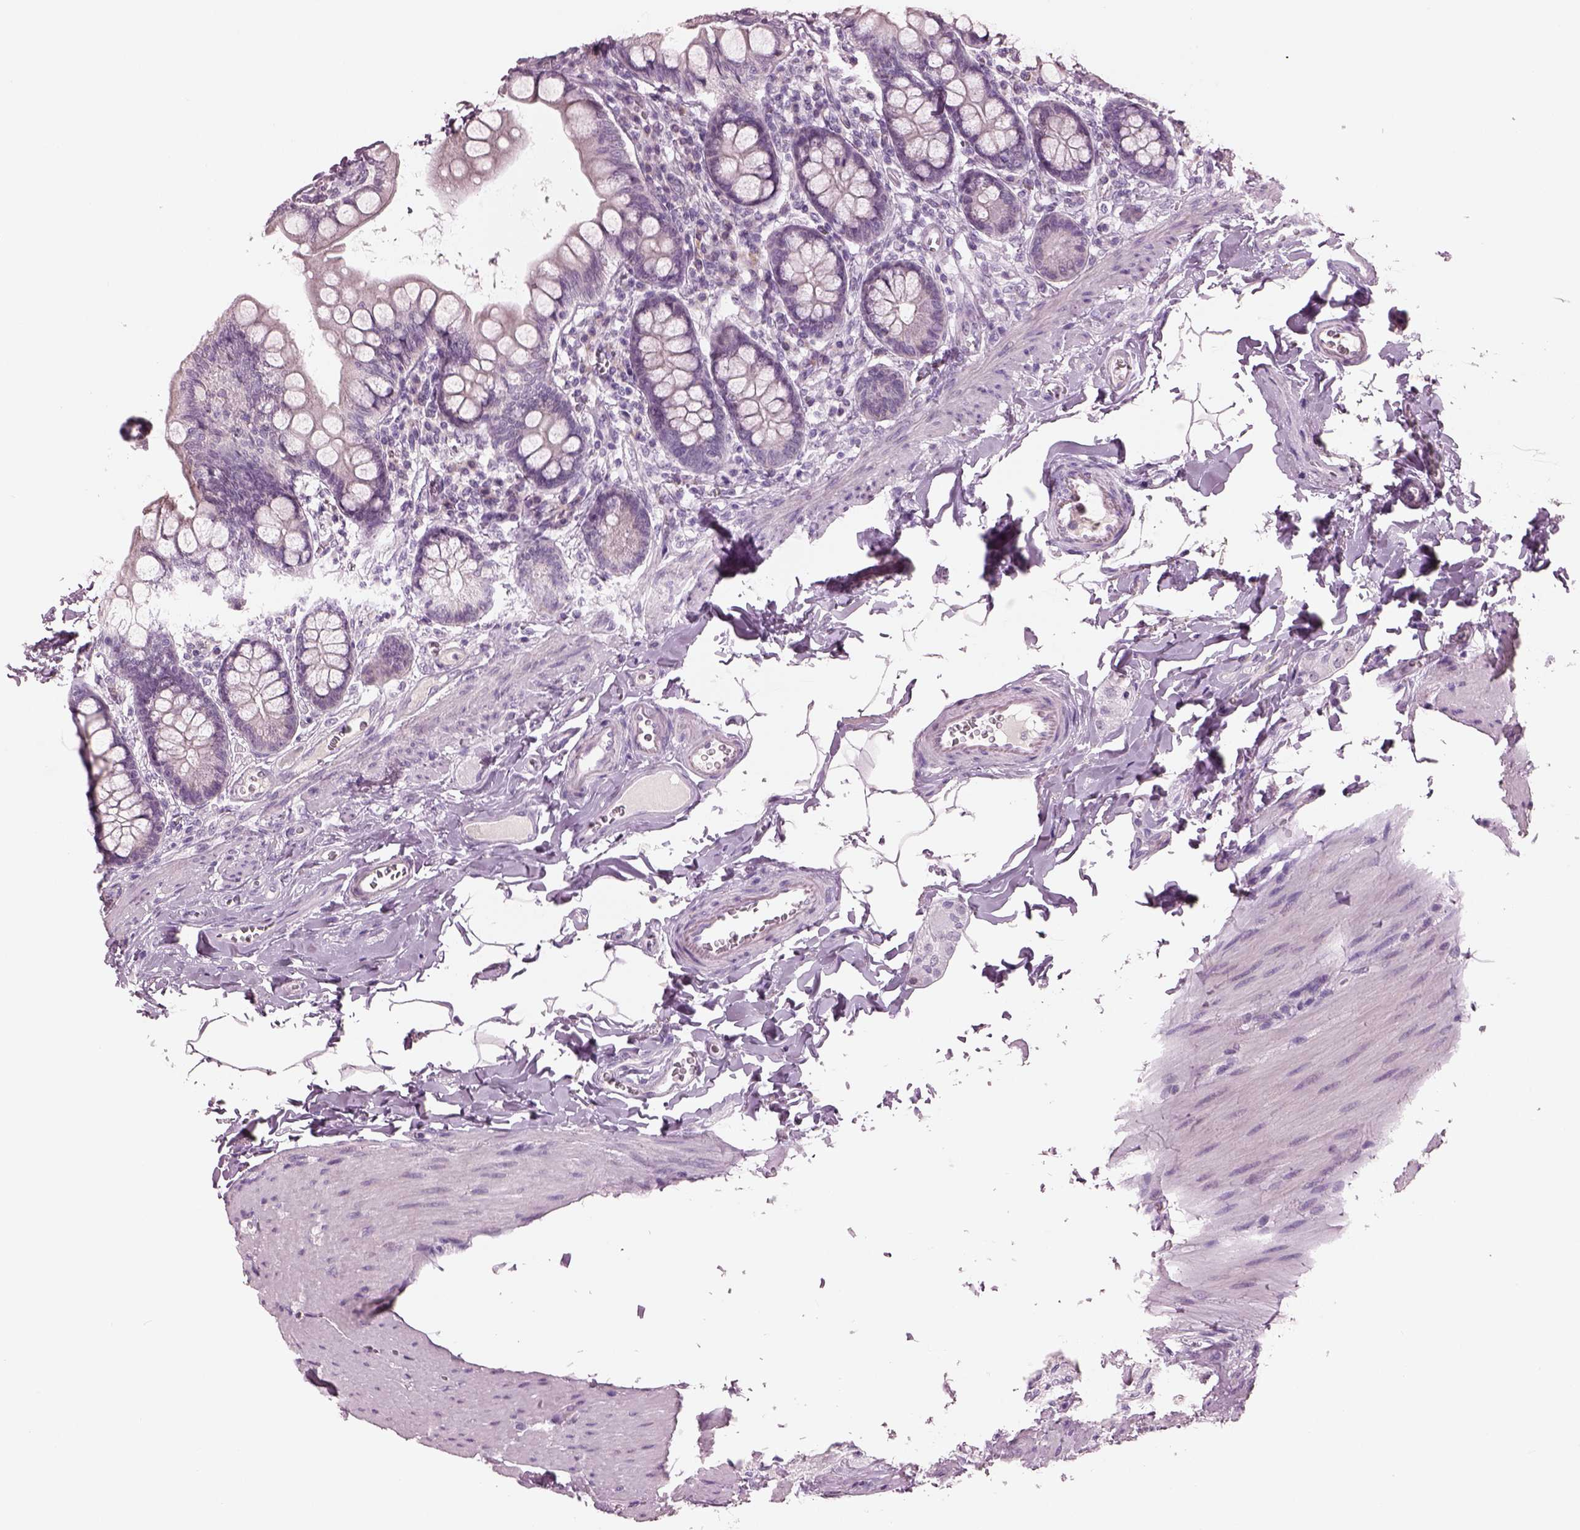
{"staining": {"intensity": "negative", "quantity": "none", "location": "none"}, "tissue": "small intestine", "cell_type": "Glandular cells", "image_type": "normal", "snomed": [{"axis": "morphology", "description": "Normal tissue, NOS"}, {"axis": "topography", "description": "Small intestine"}], "caption": "This is a micrograph of immunohistochemistry (IHC) staining of normal small intestine, which shows no expression in glandular cells.", "gene": "CYLC1", "patient": {"sex": "female", "age": 56}}